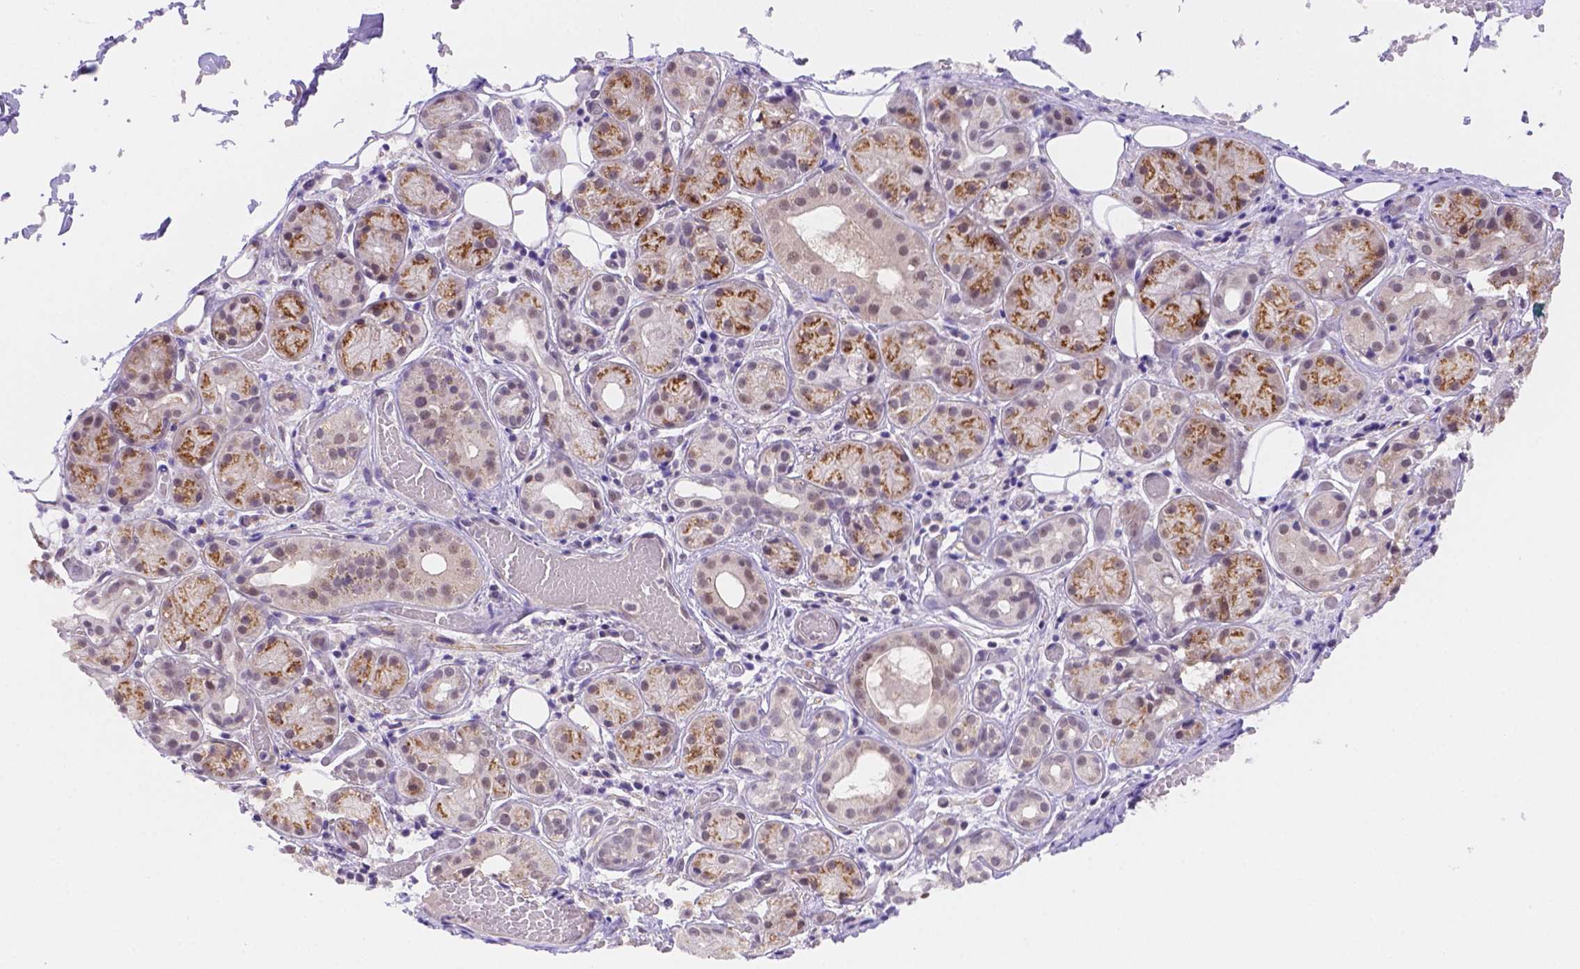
{"staining": {"intensity": "strong", "quantity": "25%-75%", "location": "cytoplasmic/membranous"}, "tissue": "salivary gland", "cell_type": "Glandular cells", "image_type": "normal", "snomed": [{"axis": "morphology", "description": "Normal tissue, NOS"}, {"axis": "topography", "description": "Salivary gland"}, {"axis": "topography", "description": "Peripheral nerve tissue"}], "caption": "Strong cytoplasmic/membranous staining for a protein is seen in about 25%-75% of glandular cells of normal salivary gland using immunohistochemistry (IHC).", "gene": "NXPE2", "patient": {"sex": "male", "age": 71}}